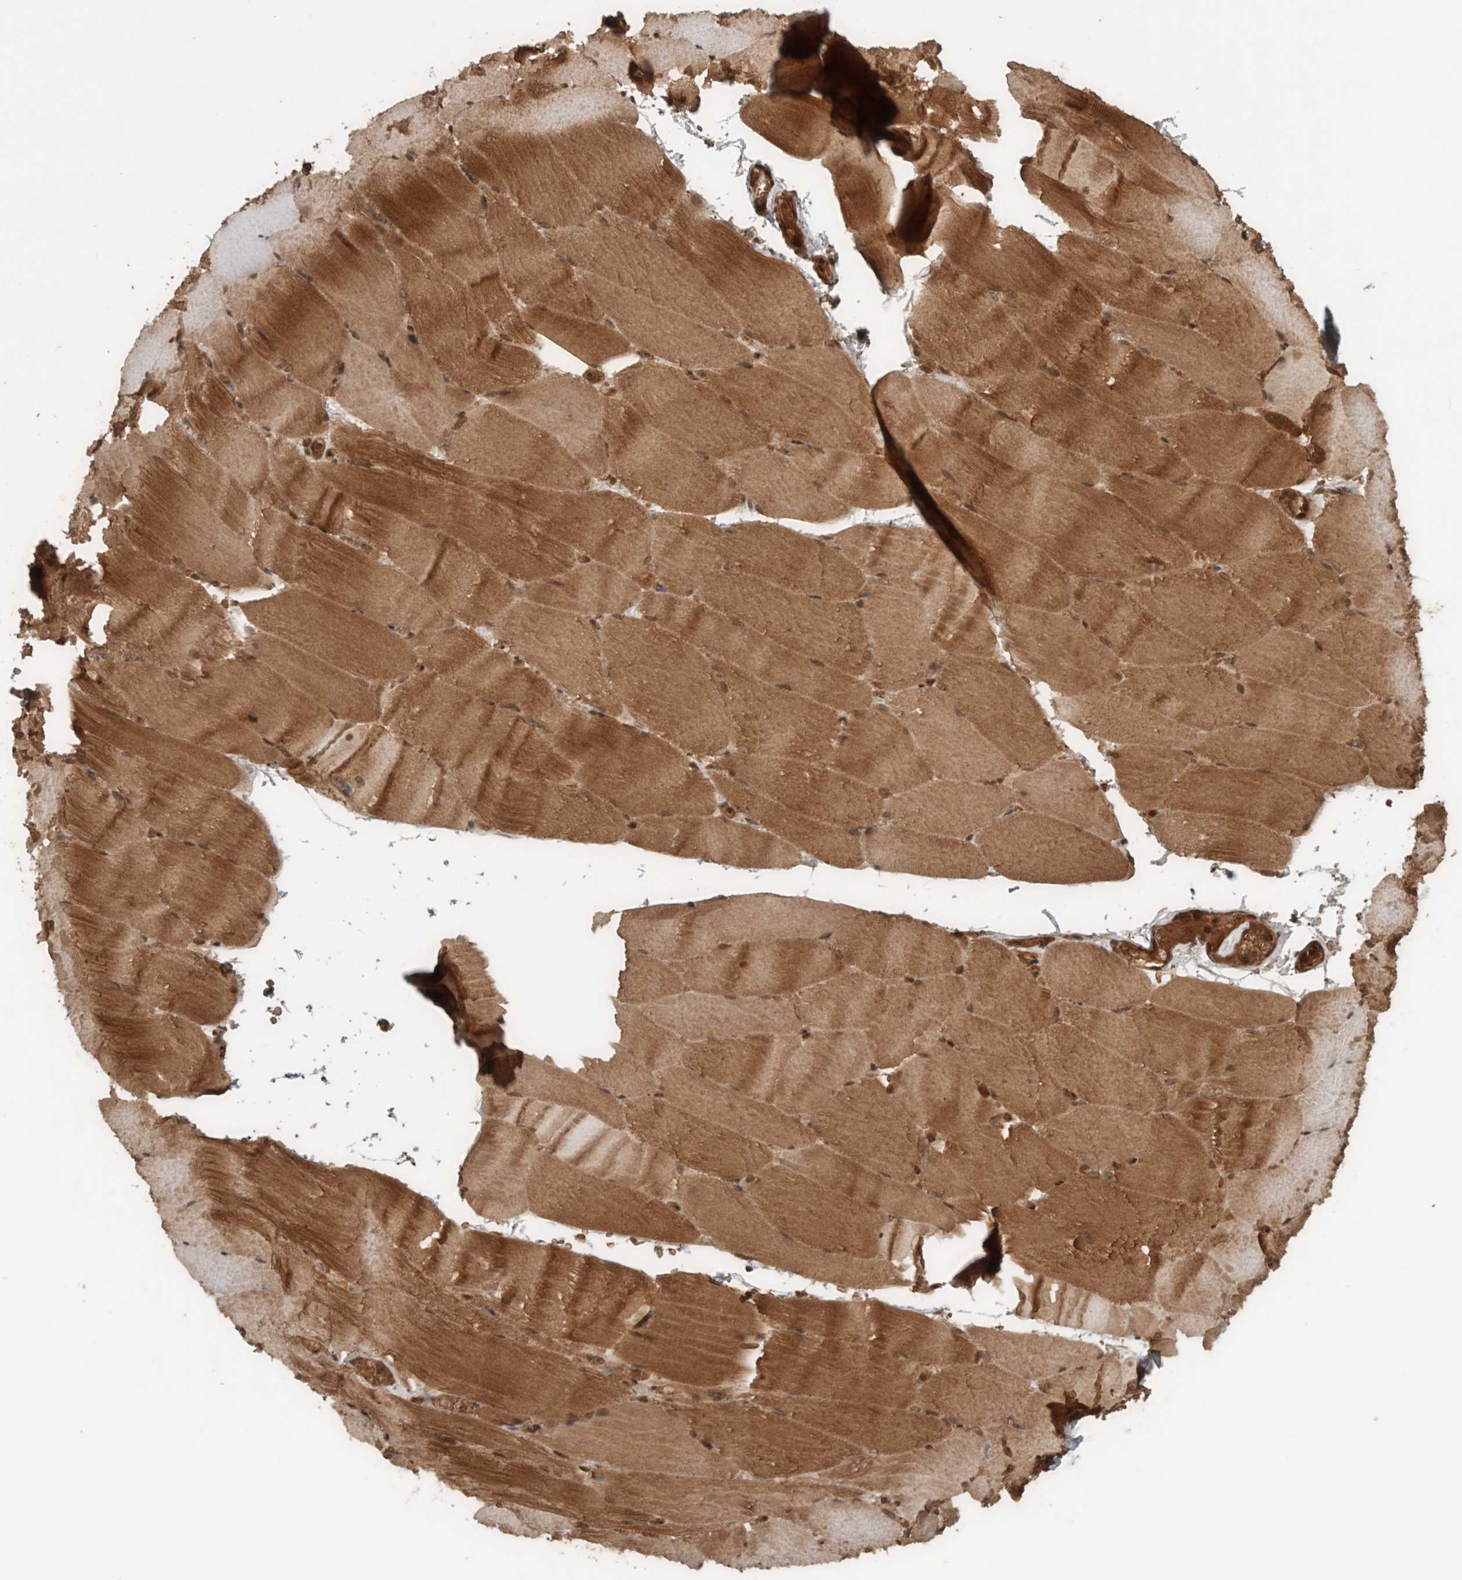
{"staining": {"intensity": "strong", "quantity": ">75%", "location": "cytoplasmic/membranous"}, "tissue": "skeletal muscle", "cell_type": "Myocytes", "image_type": "normal", "snomed": [{"axis": "morphology", "description": "Normal tissue, NOS"}, {"axis": "topography", "description": "Skeletal muscle"}, {"axis": "topography", "description": "Parathyroid gland"}], "caption": "A brown stain labels strong cytoplasmic/membranous positivity of a protein in myocytes of unremarkable skeletal muscle.", "gene": "CNTROB", "patient": {"sex": "female", "age": 37}}